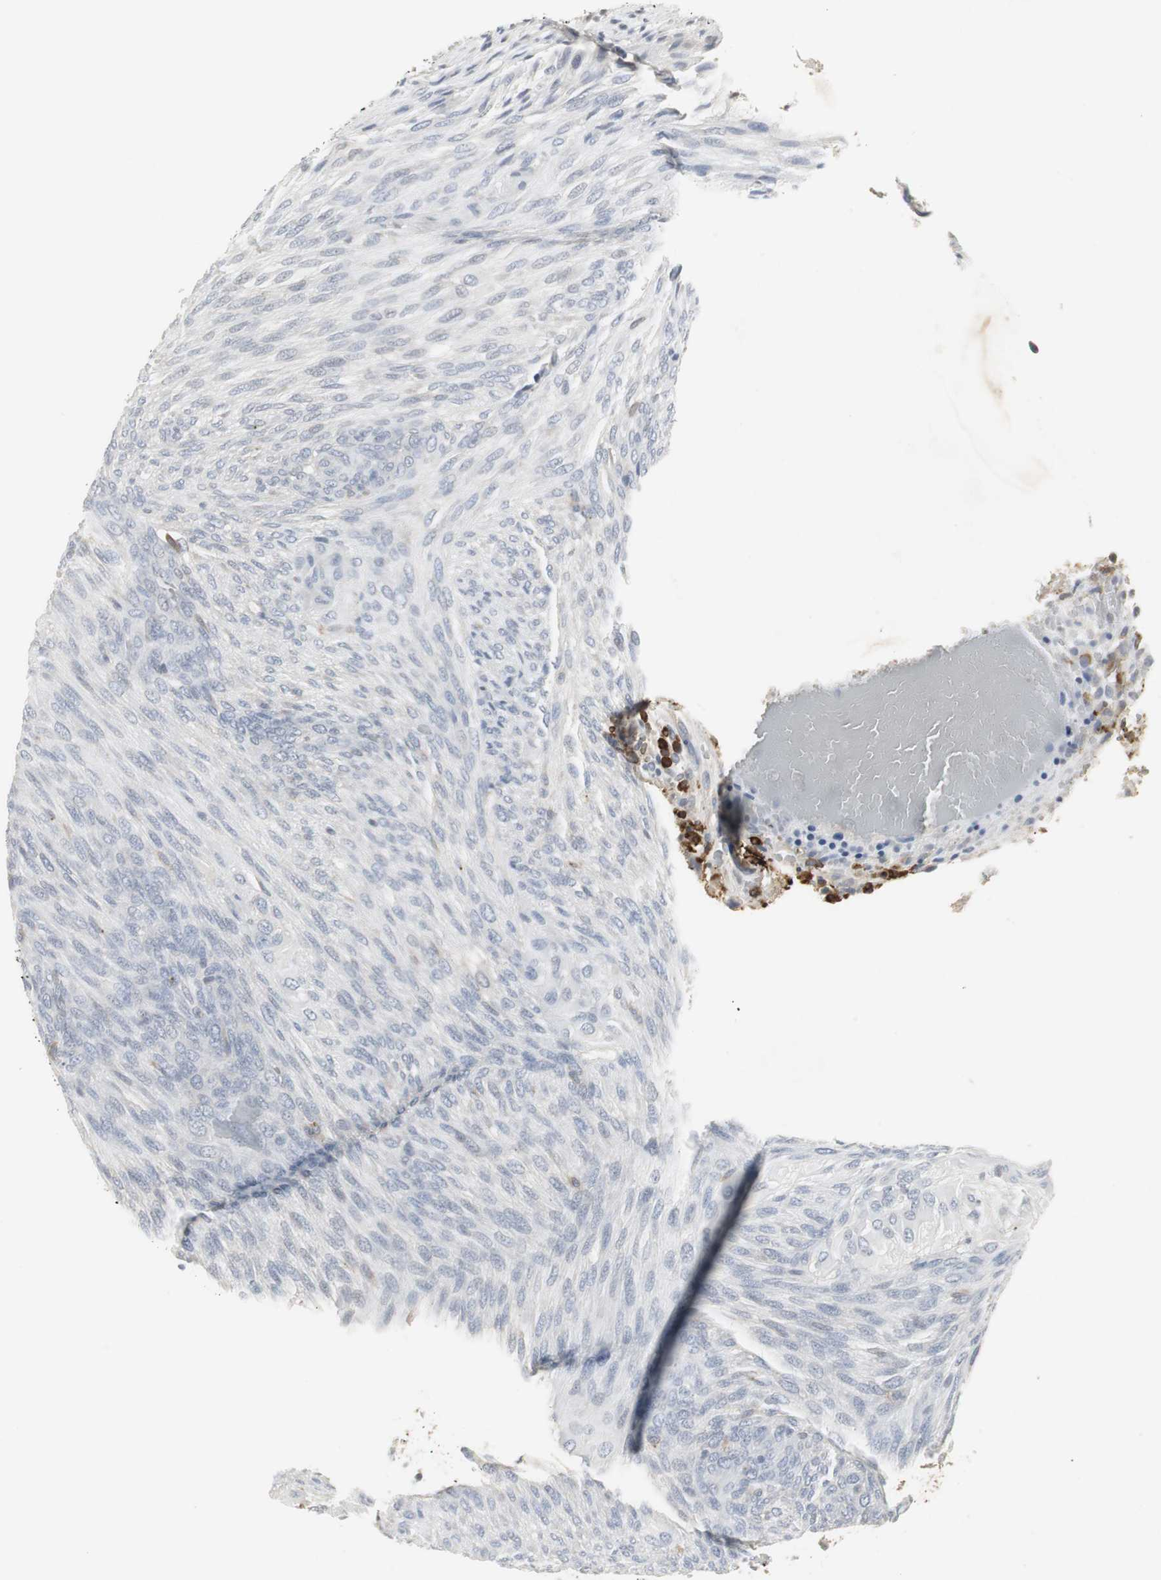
{"staining": {"intensity": "negative", "quantity": "none", "location": "none"}, "tissue": "glioma", "cell_type": "Tumor cells", "image_type": "cancer", "snomed": [{"axis": "morphology", "description": "Glioma, malignant, High grade"}, {"axis": "topography", "description": "Cerebral cortex"}], "caption": "The histopathology image reveals no staining of tumor cells in malignant glioma (high-grade).", "gene": "PI15", "patient": {"sex": "female", "age": 55}}